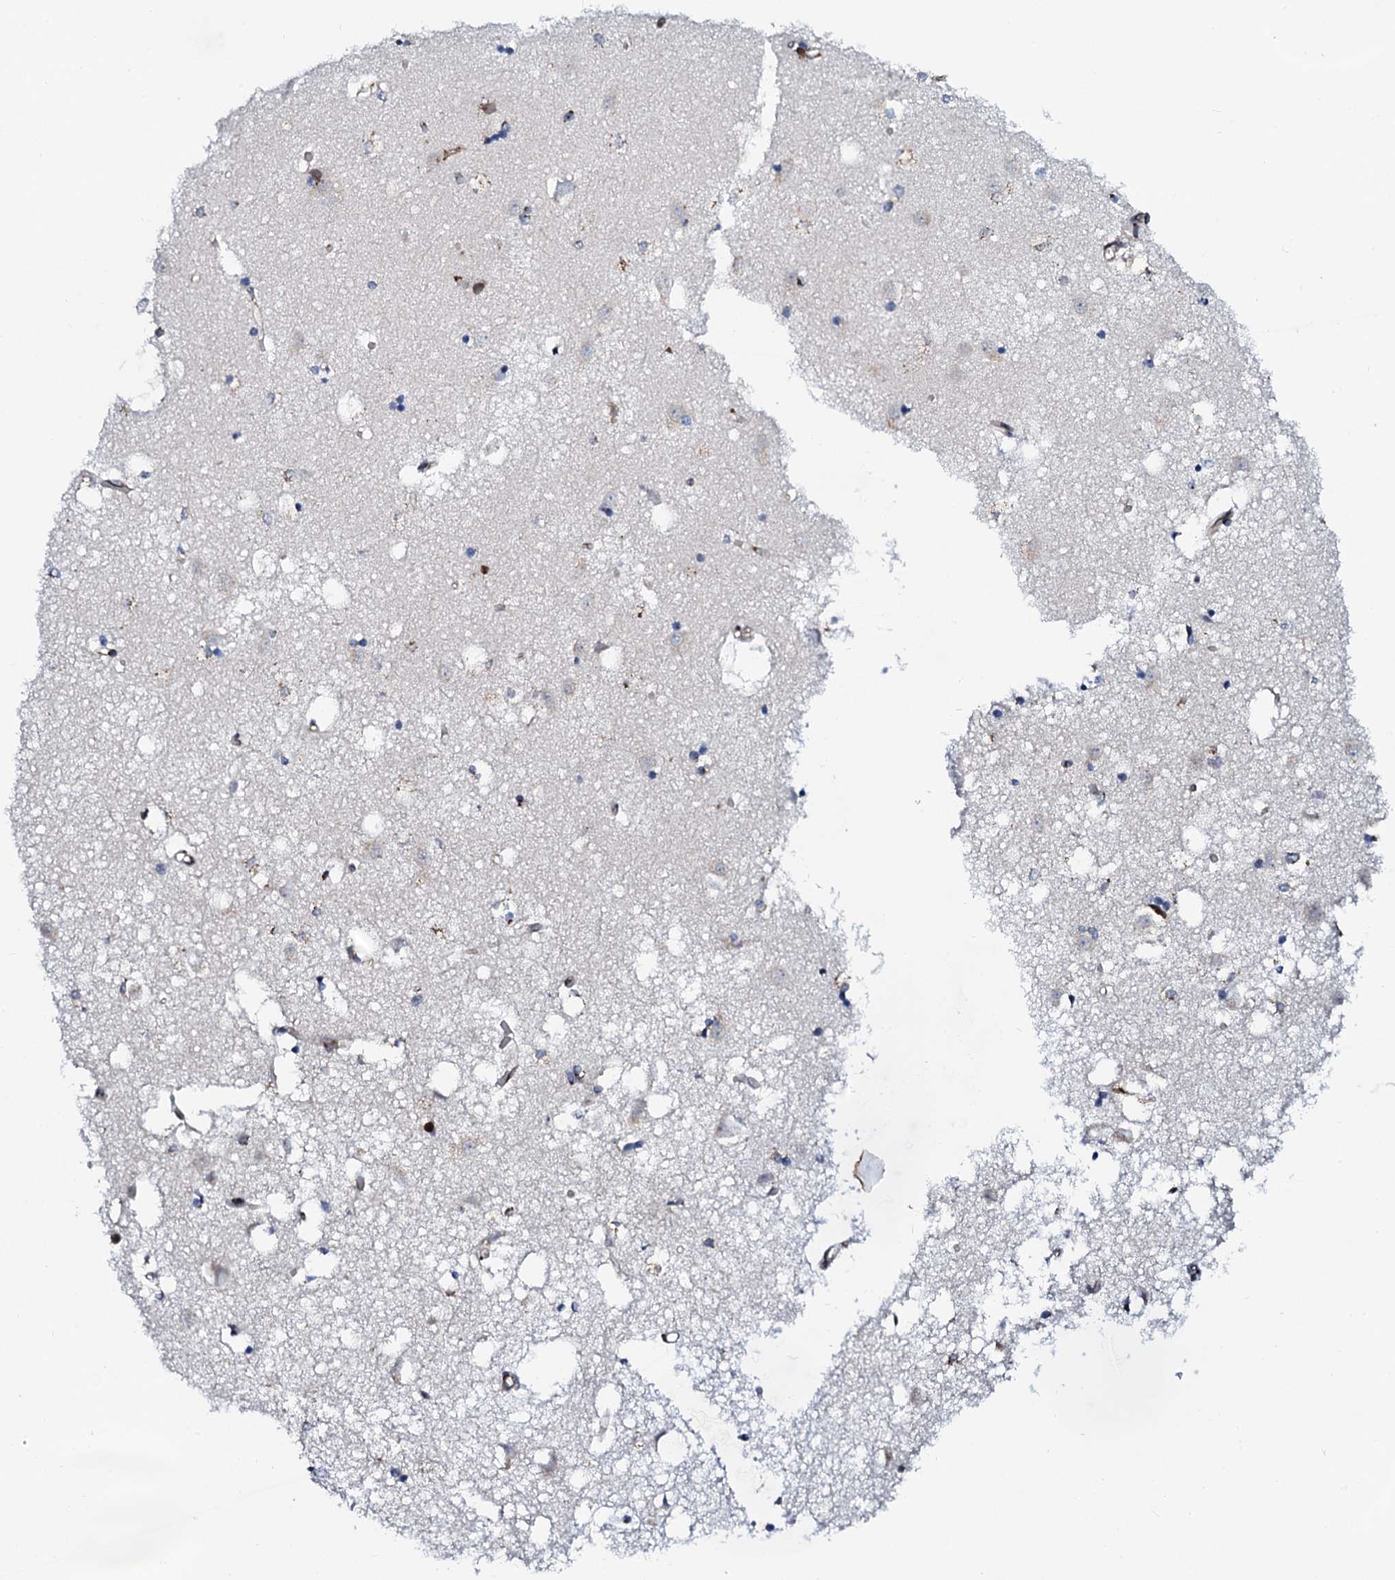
{"staining": {"intensity": "moderate", "quantity": "<25%", "location": "cytoplasmic/membranous"}, "tissue": "caudate", "cell_type": "Glial cells", "image_type": "normal", "snomed": [{"axis": "morphology", "description": "Normal tissue, NOS"}, {"axis": "topography", "description": "Lateral ventricle wall"}], "caption": "Caudate was stained to show a protein in brown. There is low levels of moderate cytoplasmic/membranous staining in about <25% of glial cells.", "gene": "TMCO3", "patient": {"sex": "male", "age": 45}}